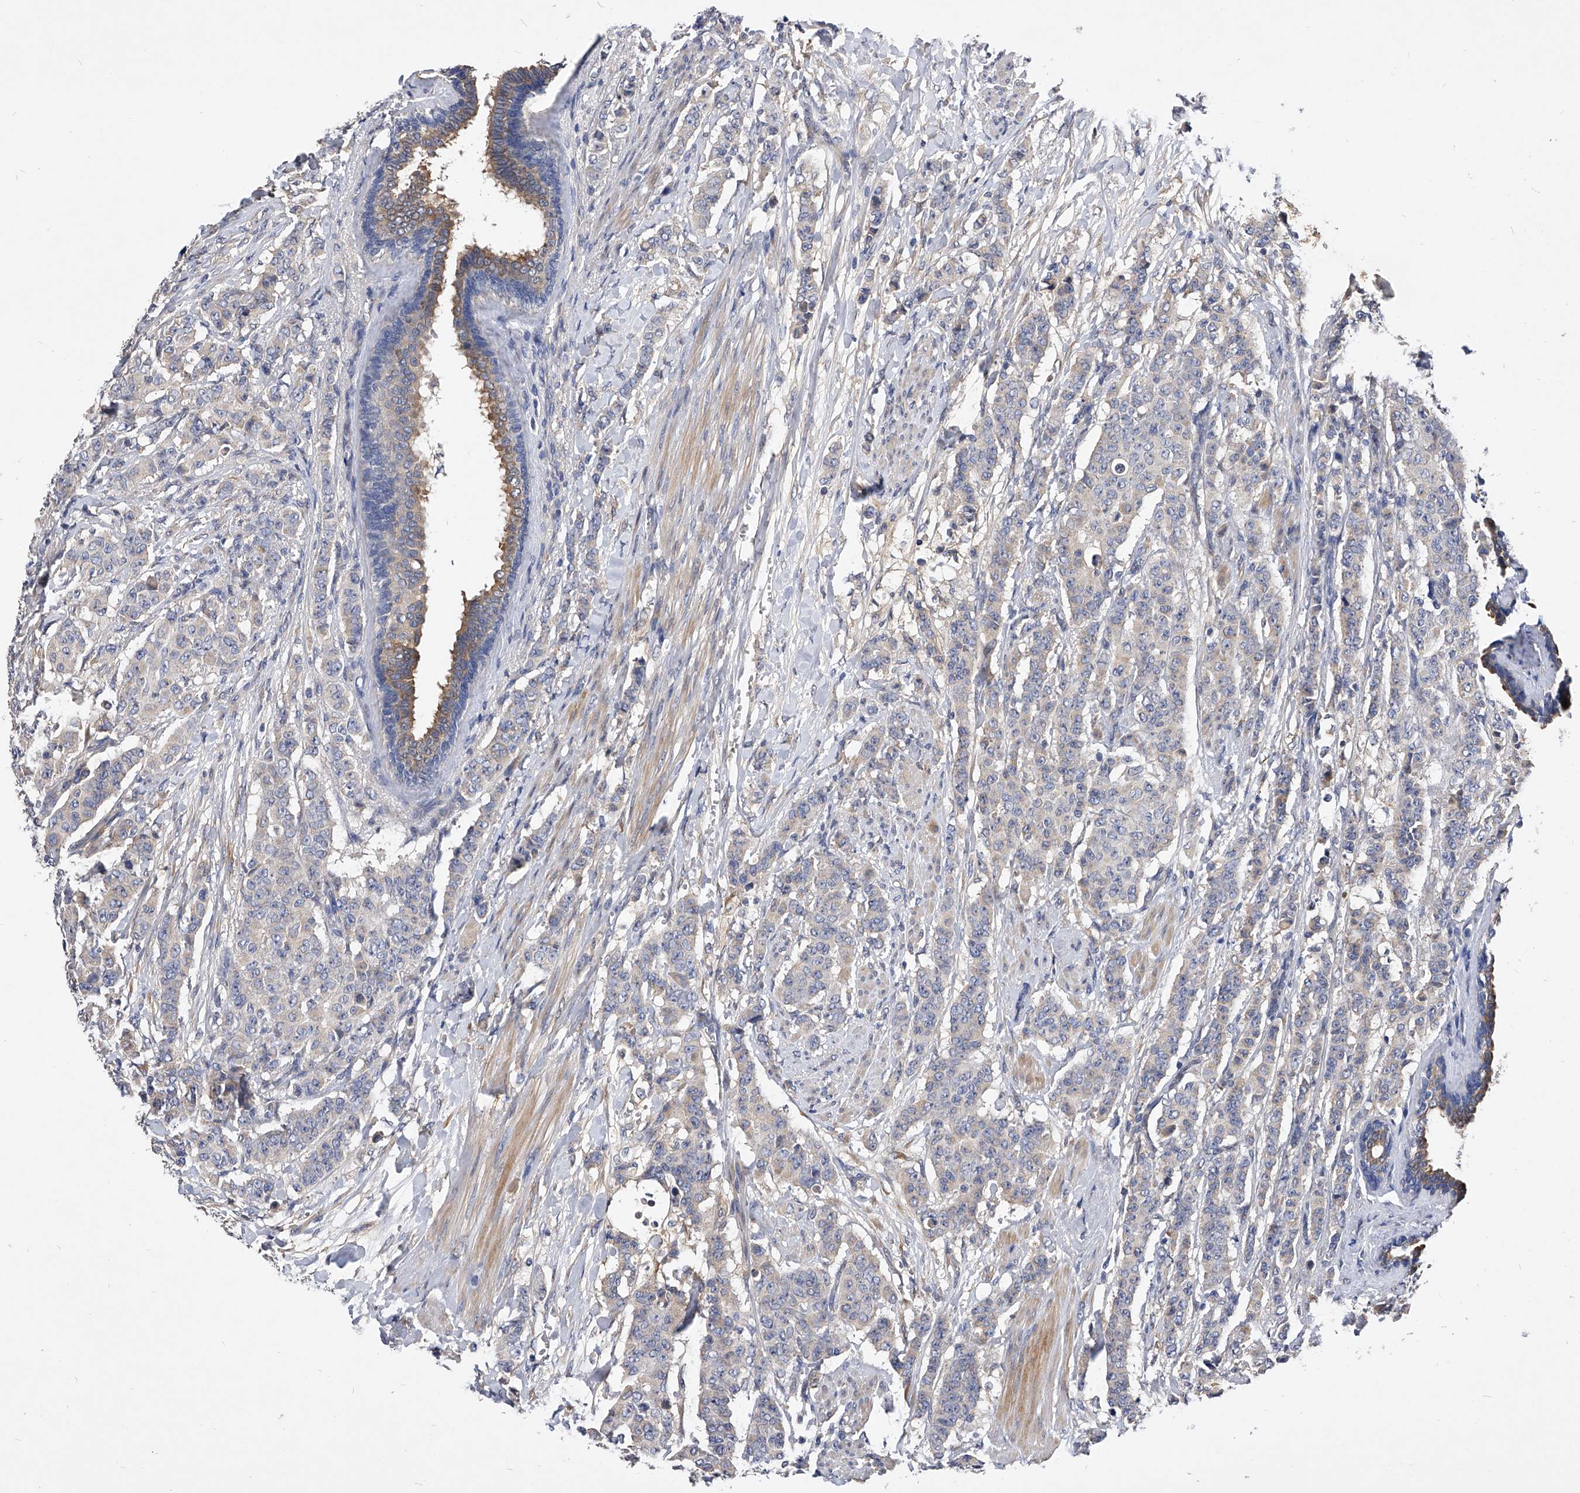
{"staining": {"intensity": "negative", "quantity": "none", "location": "none"}, "tissue": "breast cancer", "cell_type": "Tumor cells", "image_type": "cancer", "snomed": [{"axis": "morphology", "description": "Duct carcinoma"}, {"axis": "topography", "description": "Breast"}], "caption": "This micrograph is of breast invasive ductal carcinoma stained with immunohistochemistry to label a protein in brown with the nuclei are counter-stained blue. There is no positivity in tumor cells.", "gene": "ARL4C", "patient": {"sex": "female", "age": 40}}